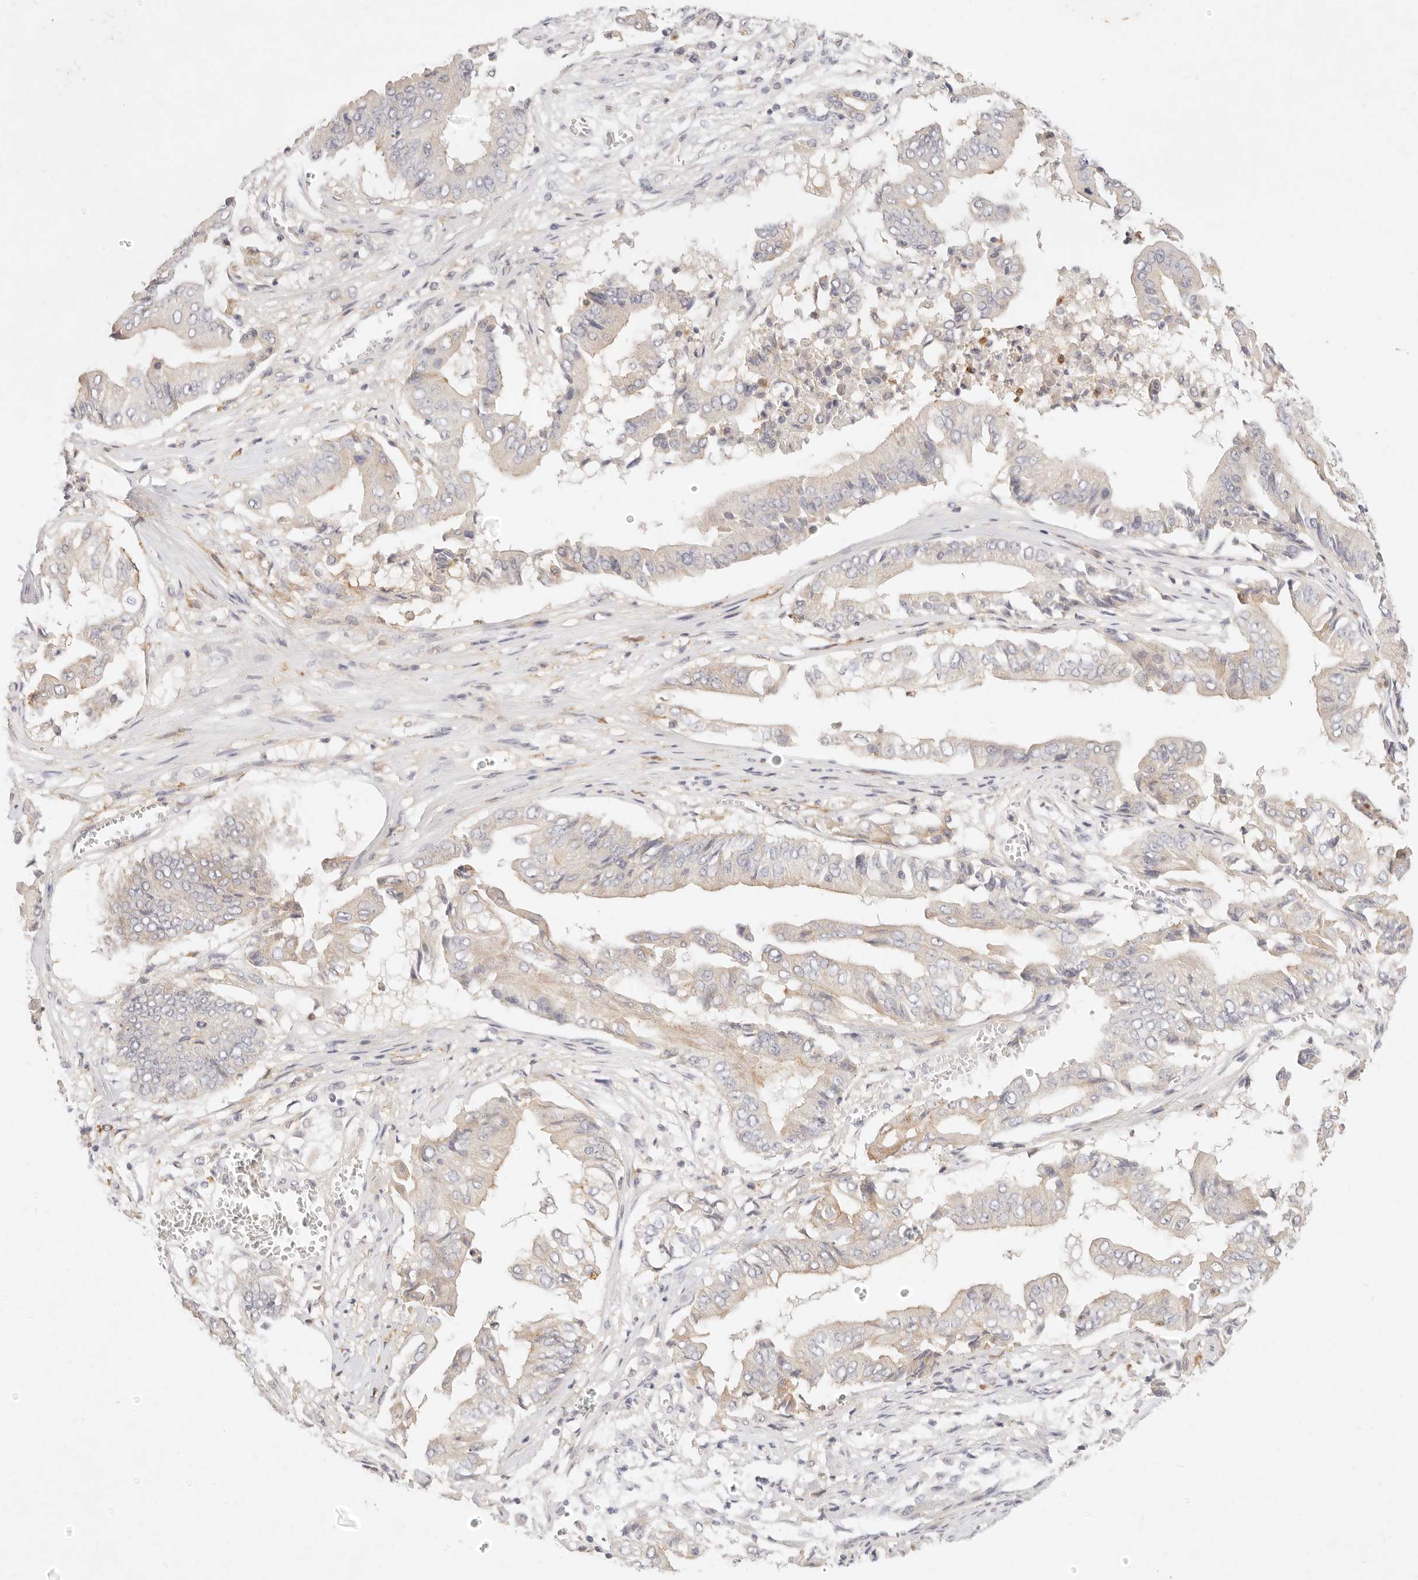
{"staining": {"intensity": "weak", "quantity": "25%-75%", "location": "cytoplasmic/membranous"}, "tissue": "pancreatic cancer", "cell_type": "Tumor cells", "image_type": "cancer", "snomed": [{"axis": "morphology", "description": "Adenocarcinoma, NOS"}, {"axis": "topography", "description": "Pancreas"}], "caption": "Immunohistochemical staining of adenocarcinoma (pancreatic) demonstrates low levels of weak cytoplasmic/membranous staining in approximately 25%-75% of tumor cells.", "gene": "GPR84", "patient": {"sex": "female", "age": 77}}